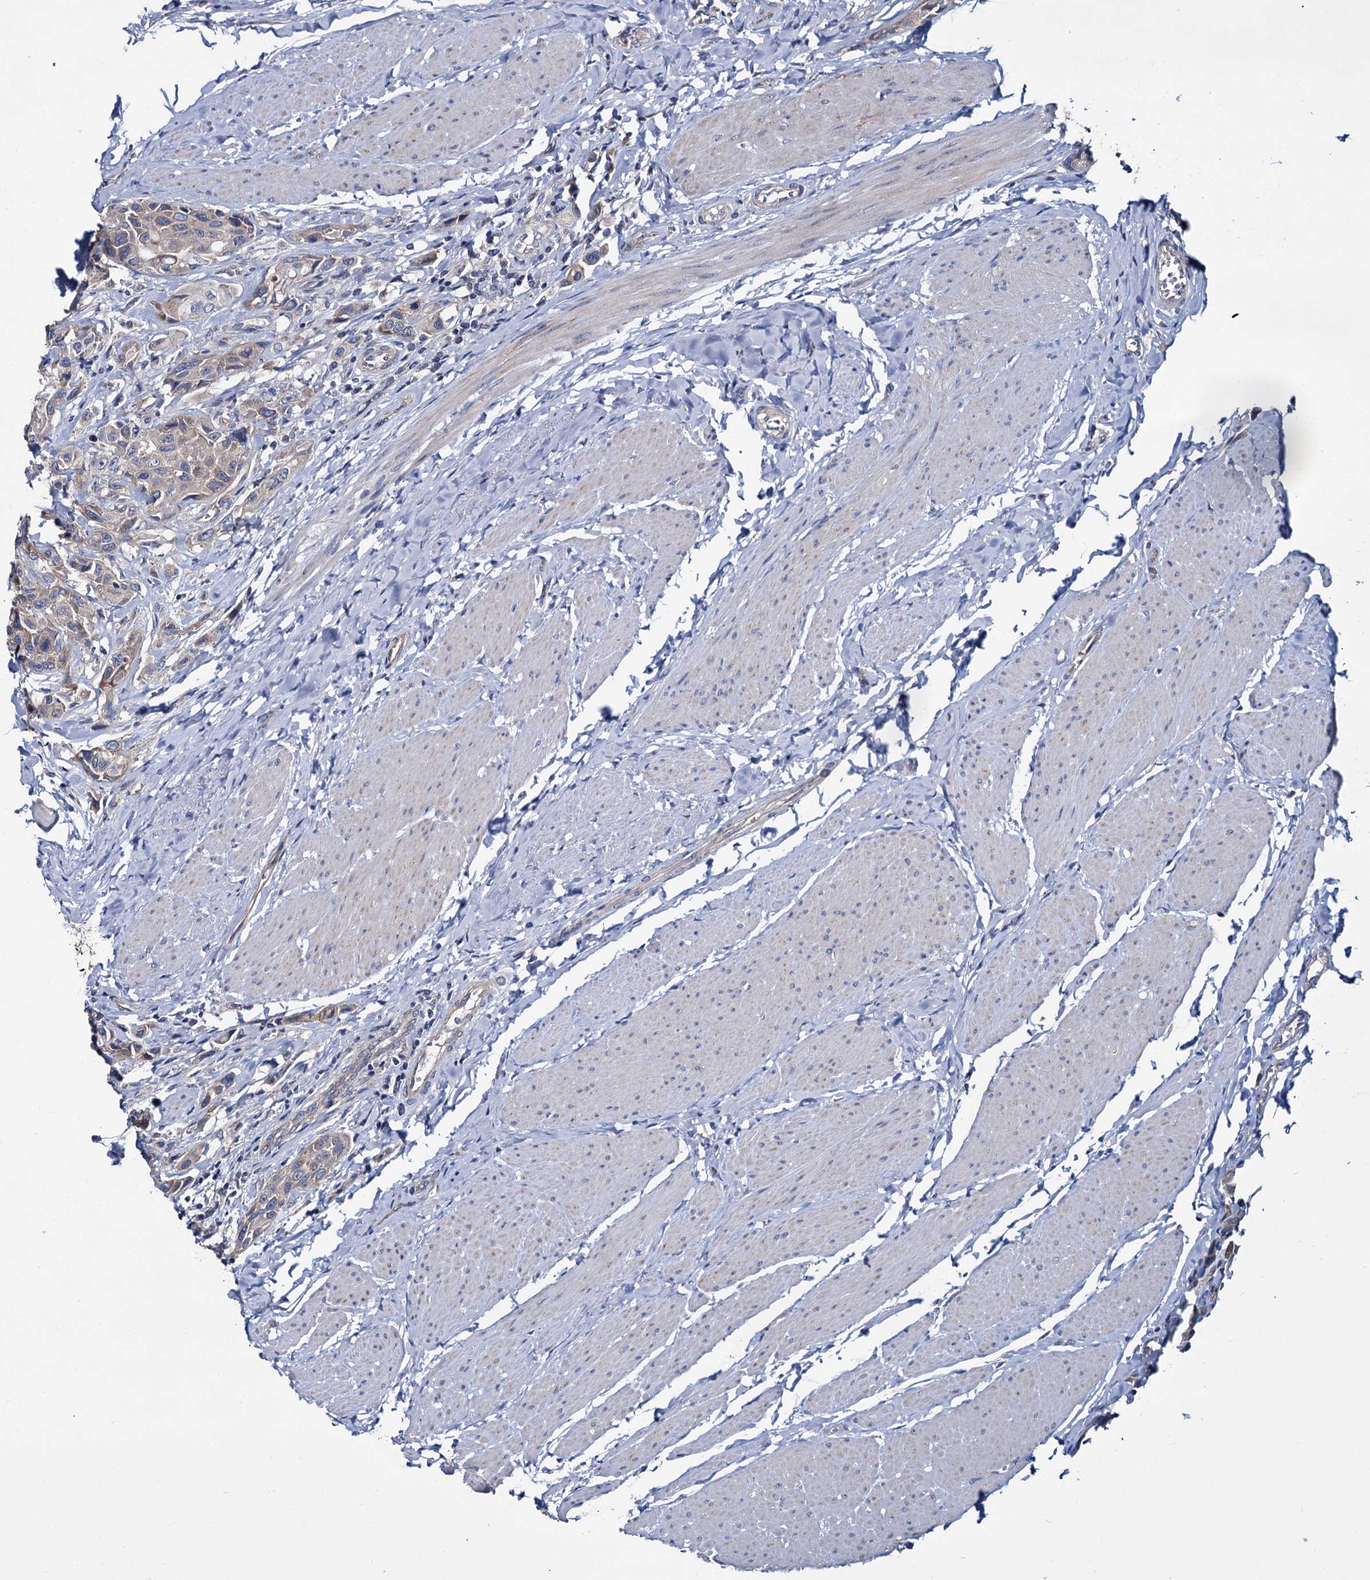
{"staining": {"intensity": "weak", "quantity": ">75%", "location": "cytoplasmic/membranous"}, "tissue": "urothelial cancer", "cell_type": "Tumor cells", "image_type": "cancer", "snomed": [{"axis": "morphology", "description": "Urothelial carcinoma, High grade"}, {"axis": "topography", "description": "Urinary bladder"}], "caption": "Protein expression analysis of human high-grade urothelial carcinoma reveals weak cytoplasmic/membranous expression in about >75% of tumor cells. The staining was performed using DAB, with brown indicating positive protein expression. Nuclei are stained blue with hematoxylin.", "gene": "CEP295", "patient": {"sex": "male", "age": 50}}